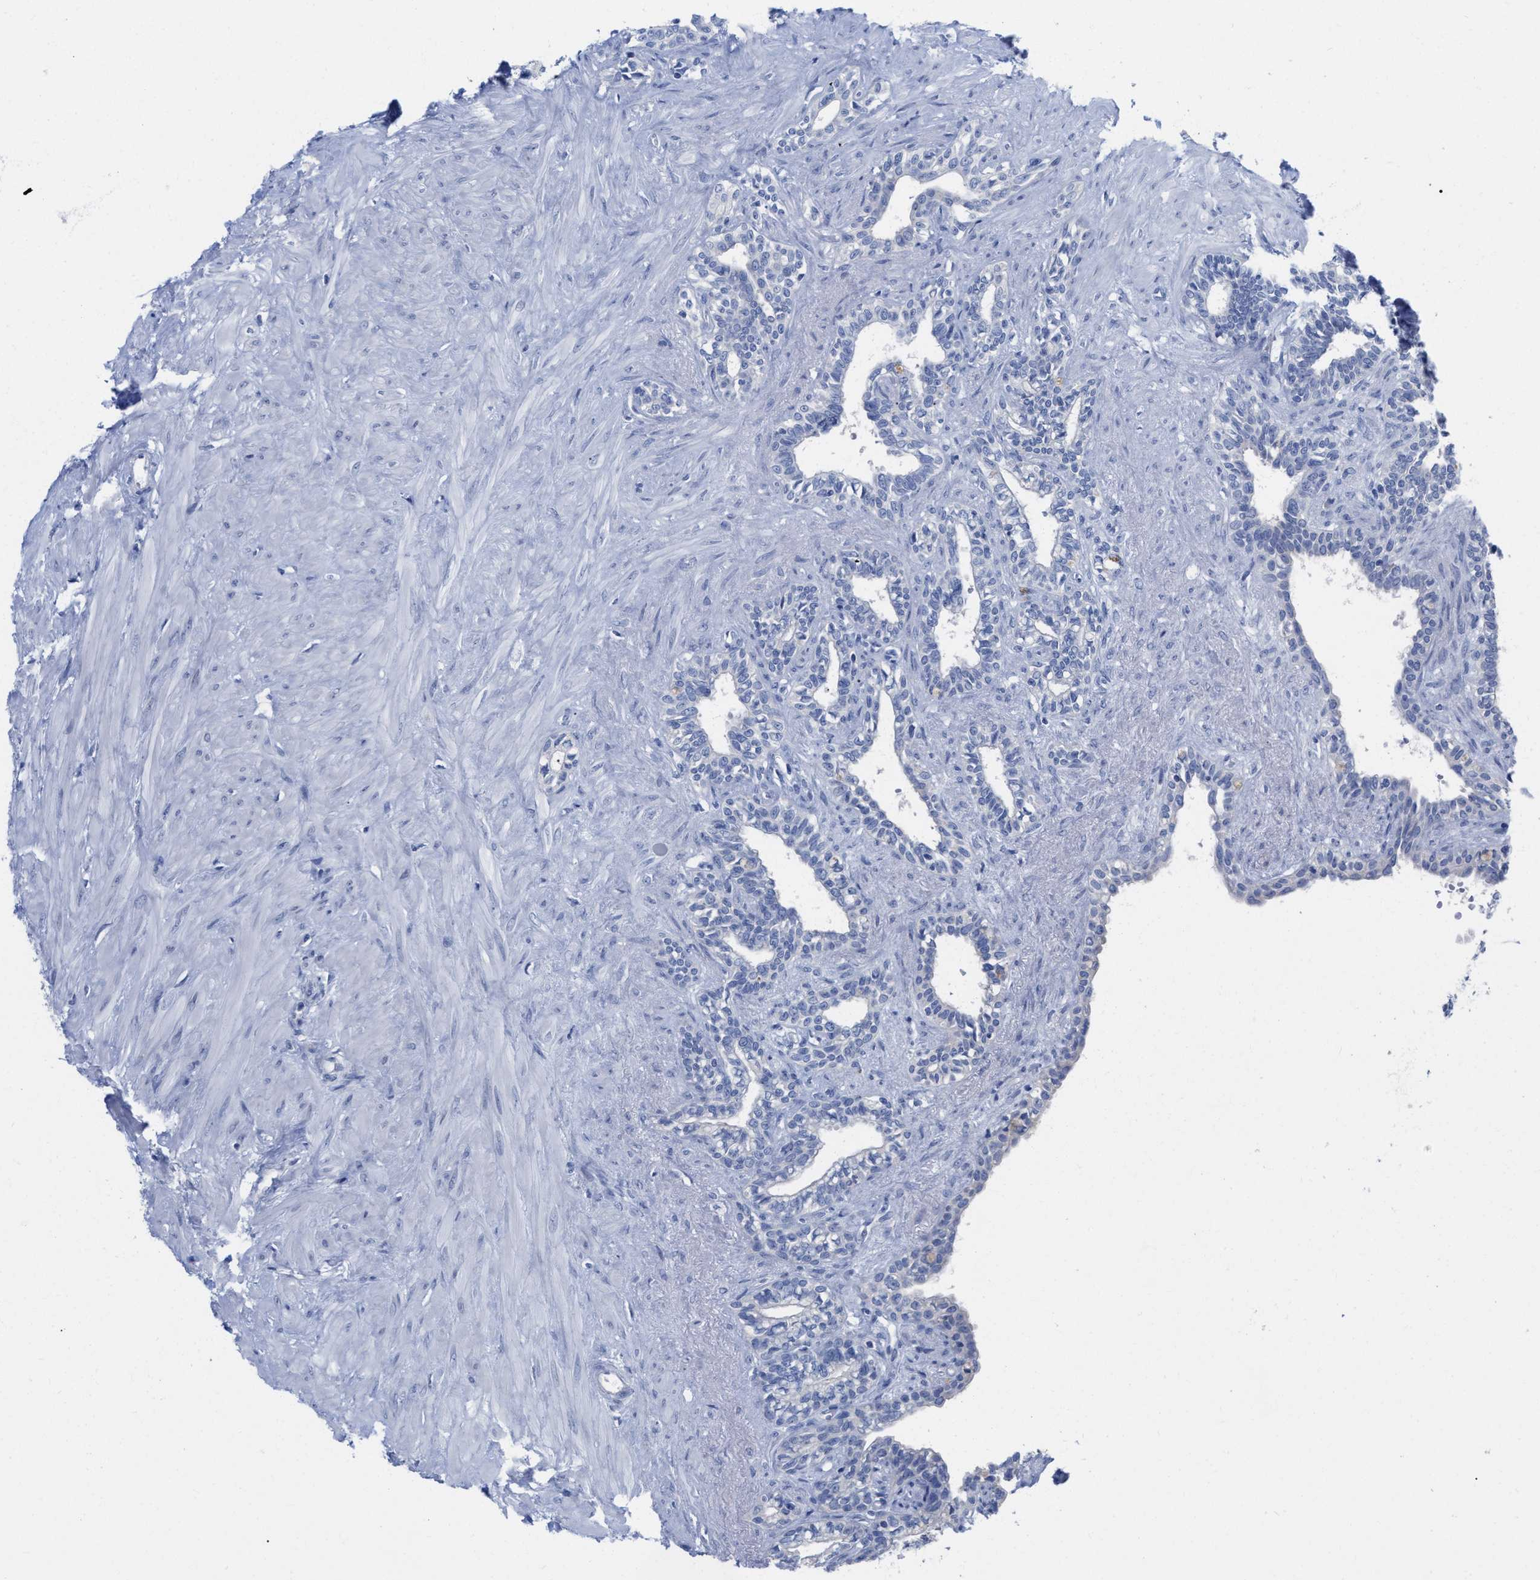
{"staining": {"intensity": "negative", "quantity": "none", "location": "none"}, "tissue": "seminal vesicle", "cell_type": "Glandular cells", "image_type": "normal", "snomed": [{"axis": "morphology", "description": "Normal tissue, NOS"}, {"axis": "morphology", "description": "Adenocarcinoma, High grade"}, {"axis": "topography", "description": "Prostate"}, {"axis": "topography", "description": "Seminal veicle"}], "caption": "Human seminal vesicle stained for a protein using immunohistochemistry demonstrates no positivity in glandular cells.", "gene": "HAPLN1", "patient": {"sex": "male", "age": 55}}